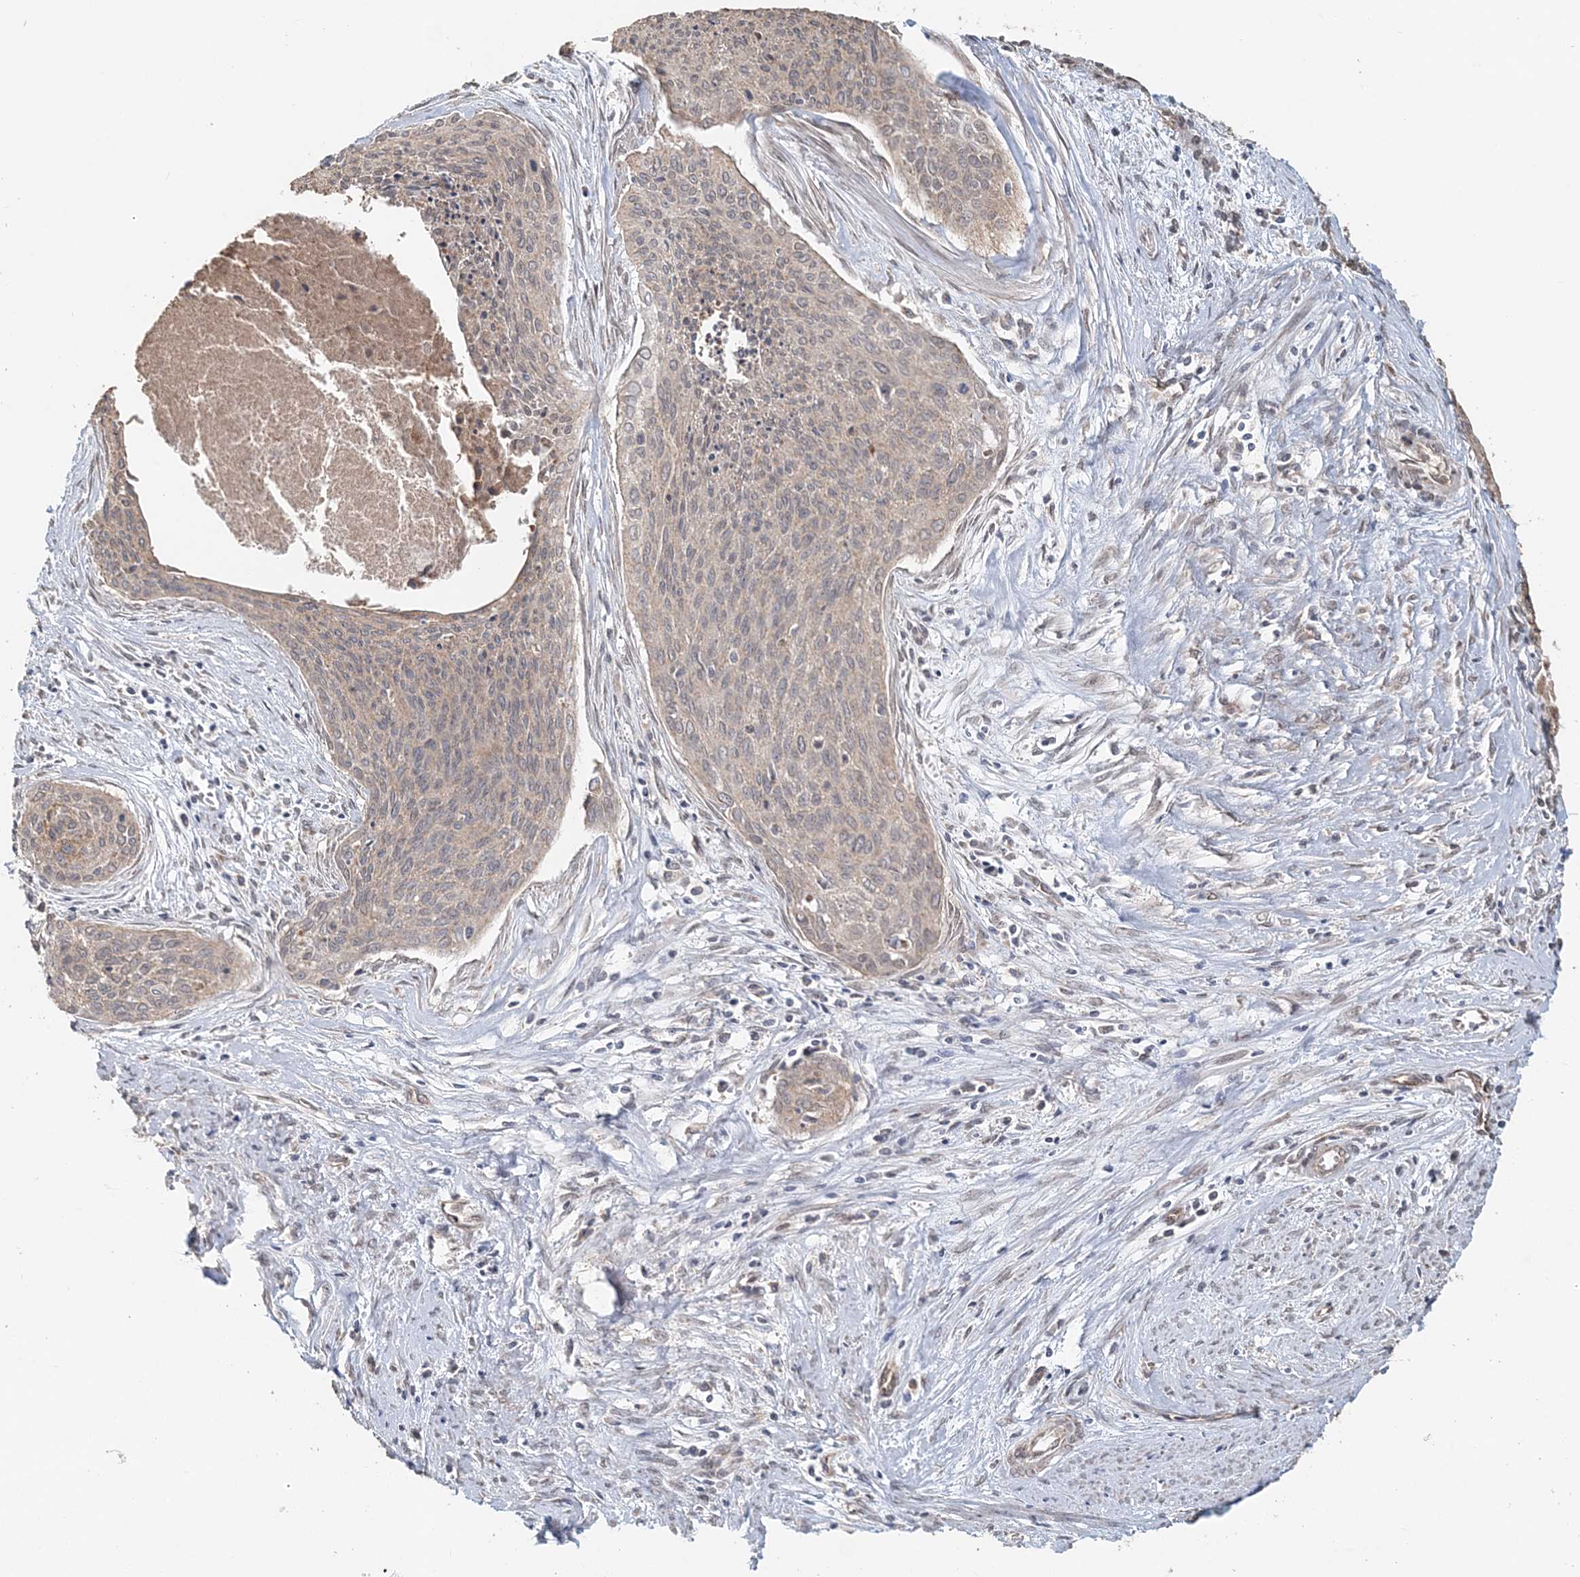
{"staining": {"intensity": "weak", "quantity": ">75%", "location": "cytoplasmic/membranous"}, "tissue": "cervical cancer", "cell_type": "Tumor cells", "image_type": "cancer", "snomed": [{"axis": "morphology", "description": "Squamous cell carcinoma, NOS"}, {"axis": "topography", "description": "Cervix"}], "caption": "Brown immunohistochemical staining in human cervical cancer (squamous cell carcinoma) shows weak cytoplasmic/membranous staining in approximately >75% of tumor cells.", "gene": "FBXO38", "patient": {"sex": "female", "age": 55}}